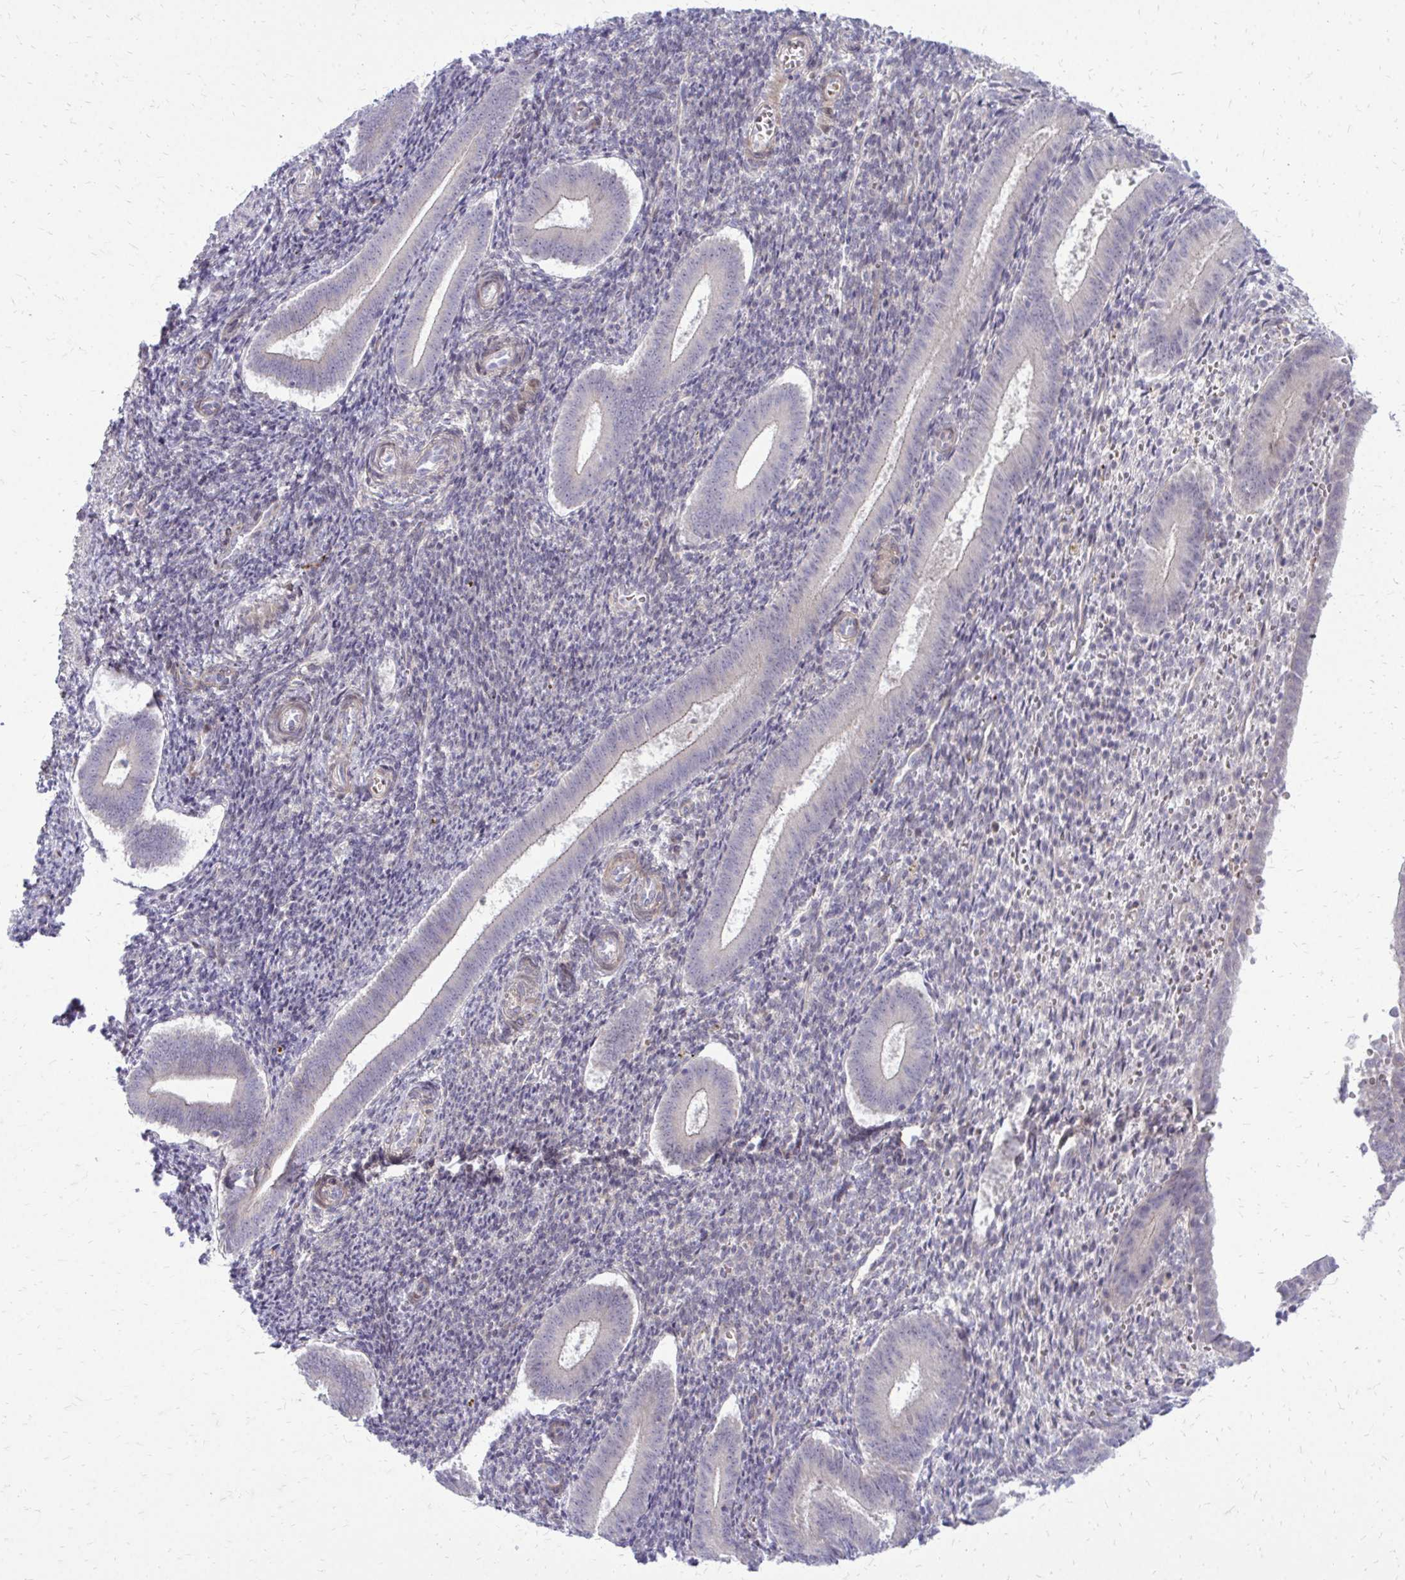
{"staining": {"intensity": "negative", "quantity": "none", "location": "none"}, "tissue": "endometrium", "cell_type": "Cells in endometrial stroma", "image_type": "normal", "snomed": [{"axis": "morphology", "description": "Normal tissue, NOS"}, {"axis": "topography", "description": "Endometrium"}], "caption": "DAB (3,3'-diaminobenzidine) immunohistochemical staining of unremarkable endometrium shows no significant staining in cells in endometrial stroma.", "gene": "PPDPFL", "patient": {"sex": "female", "age": 25}}